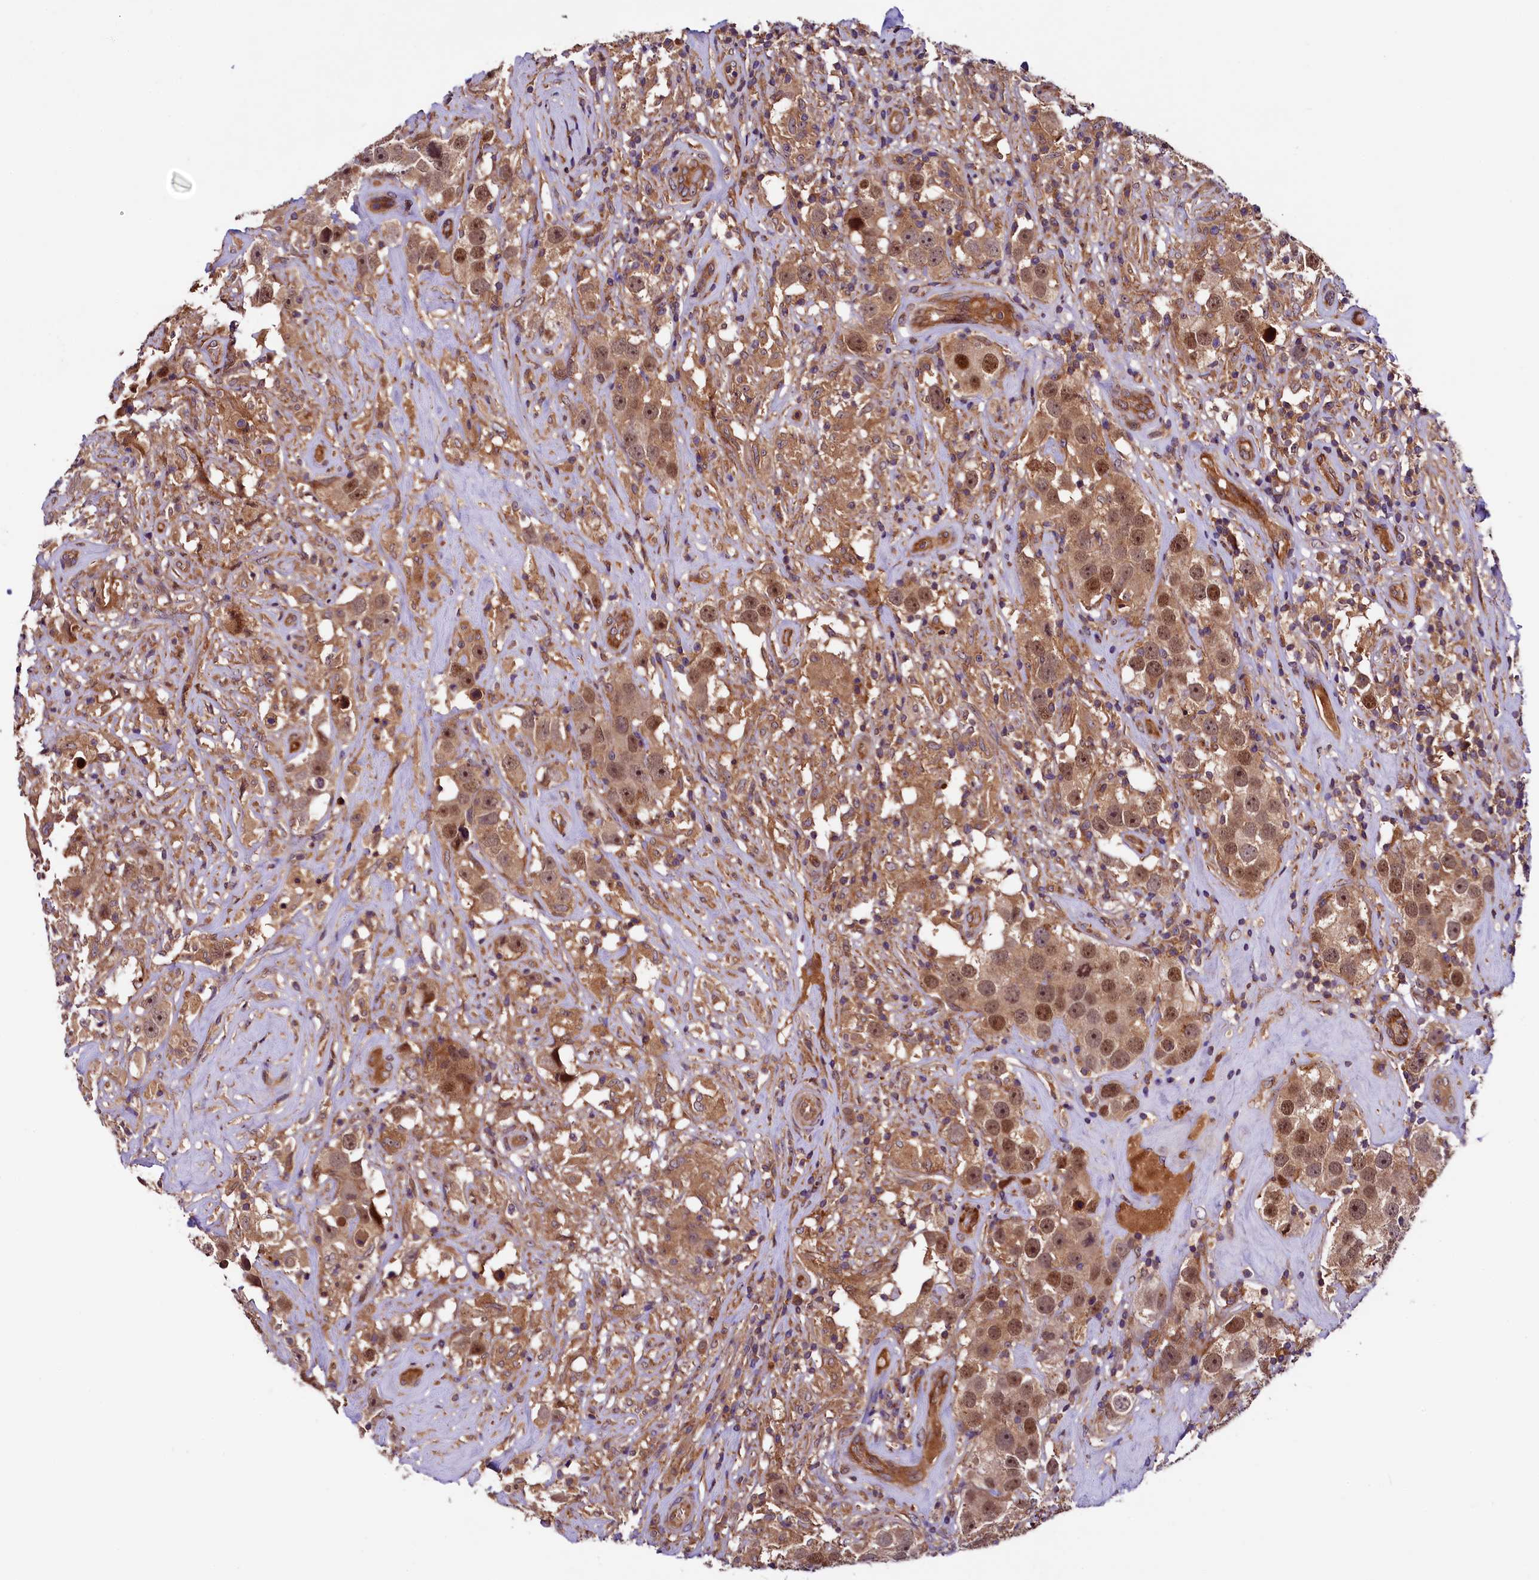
{"staining": {"intensity": "moderate", "quantity": ">75%", "location": "nuclear"}, "tissue": "testis cancer", "cell_type": "Tumor cells", "image_type": "cancer", "snomed": [{"axis": "morphology", "description": "Seminoma, NOS"}, {"axis": "topography", "description": "Testis"}], "caption": "A medium amount of moderate nuclear positivity is present in about >75% of tumor cells in seminoma (testis) tissue.", "gene": "VPS35", "patient": {"sex": "male", "age": 49}}